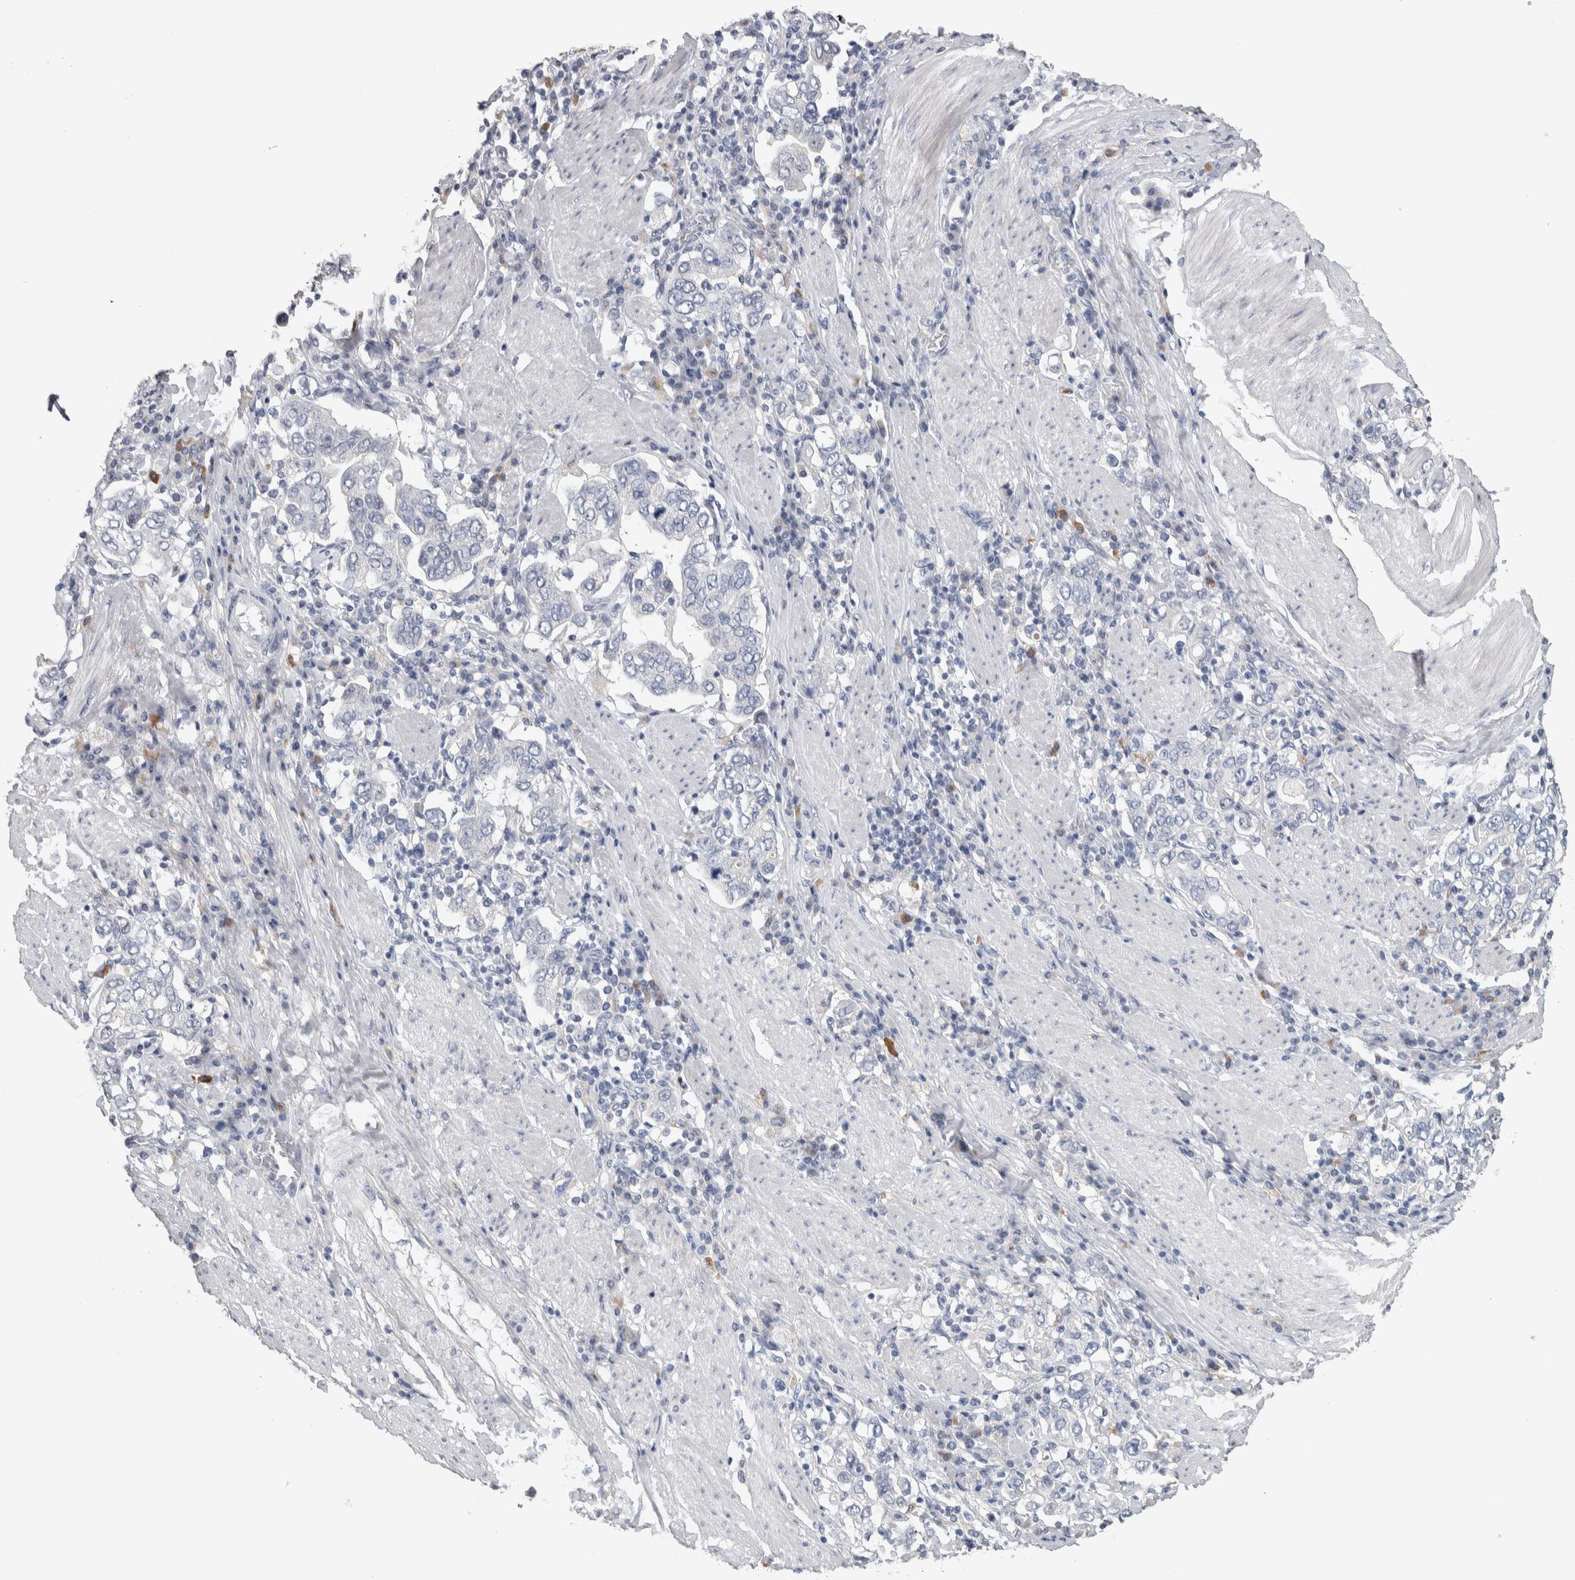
{"staining": {"intensity": "negative", "quantity": "none", "location": "none"}, "tissue": "stomach cancer", "cell_type": "Tumor cells", "image_type": "cancer", "snomed": [{"axis": "morphology", "description": "Adenocarcinoma, NOS"}, {"axis": "topography", "description": "Stomach, upper"}], "caption": "The photomicrograph reveals no significant staining in tumor cells of stomach cancer.", "gene": "TMEM102", "patient": {"sex": "male", "age": 62}}